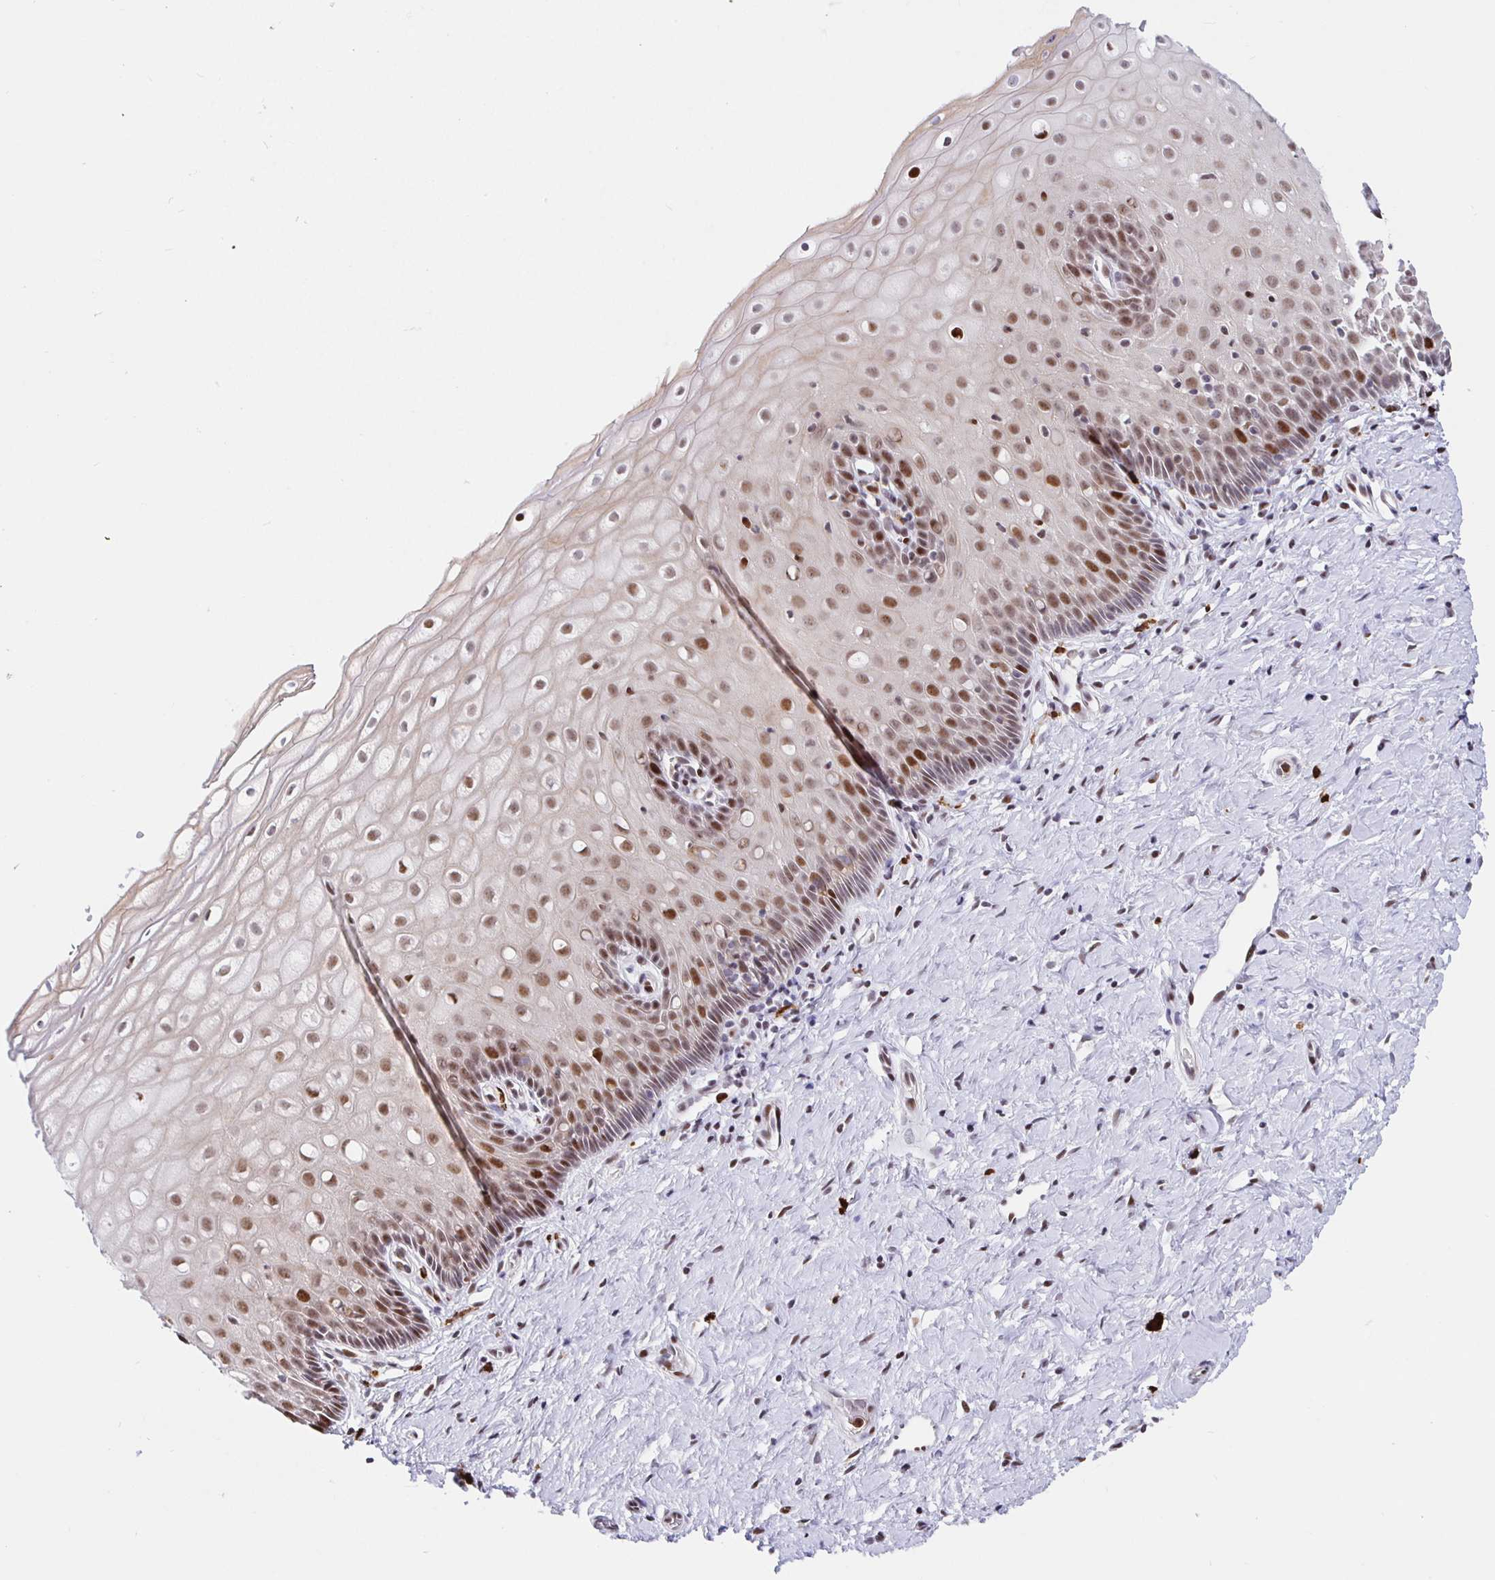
{"staining": {"intensity": "moderate", "quantity": ">75%", "location": "nuclear"}, "tissue": "cervix", "cell_type": "Glandular cells", "image_type": "normal", "snomed": [{"axis": "morphology", "description": "Normal tissue, NOS"}, {"axis": "topography", "description": "Cervix"}], "caption": "The photomicrograph demonstrates a brown stain indicating the presence of a protein in the nuclear of glandular cells in cervix.", "gene": "SETD5", "patient": {"sex": "female", "age": 37}}